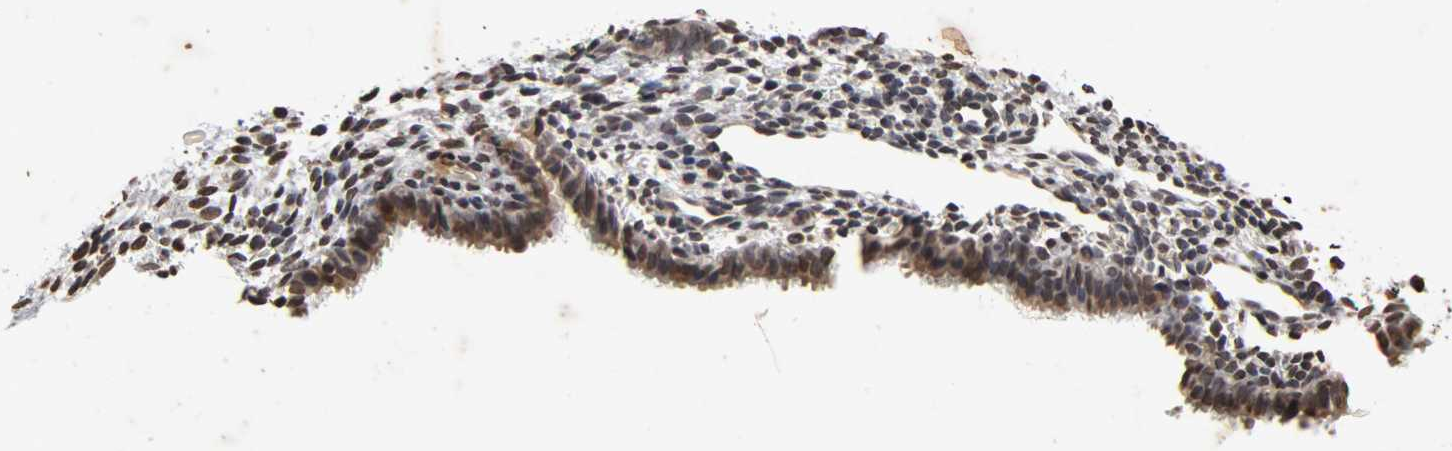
{"staining": {"intensity": "weak", "quantity": "25%-75%", "location": "nuclear"}, "tissue": "endometrium", "cell_type": "Cells in endometrial stroma", "image_type": "normal", "snomed": [{"axis": "morphology", "description": "Normal tissue, NOS"}, {"axis": "topography", "description": "Endometrium"}], "caption": "Human endometrium stained with a brown dye exhibits weak nuclear positive staining in about 25%-75% of cells in endometrial stroma.", "gene": "ERCC2", "patient": {"sex": "female", "age": 27}}